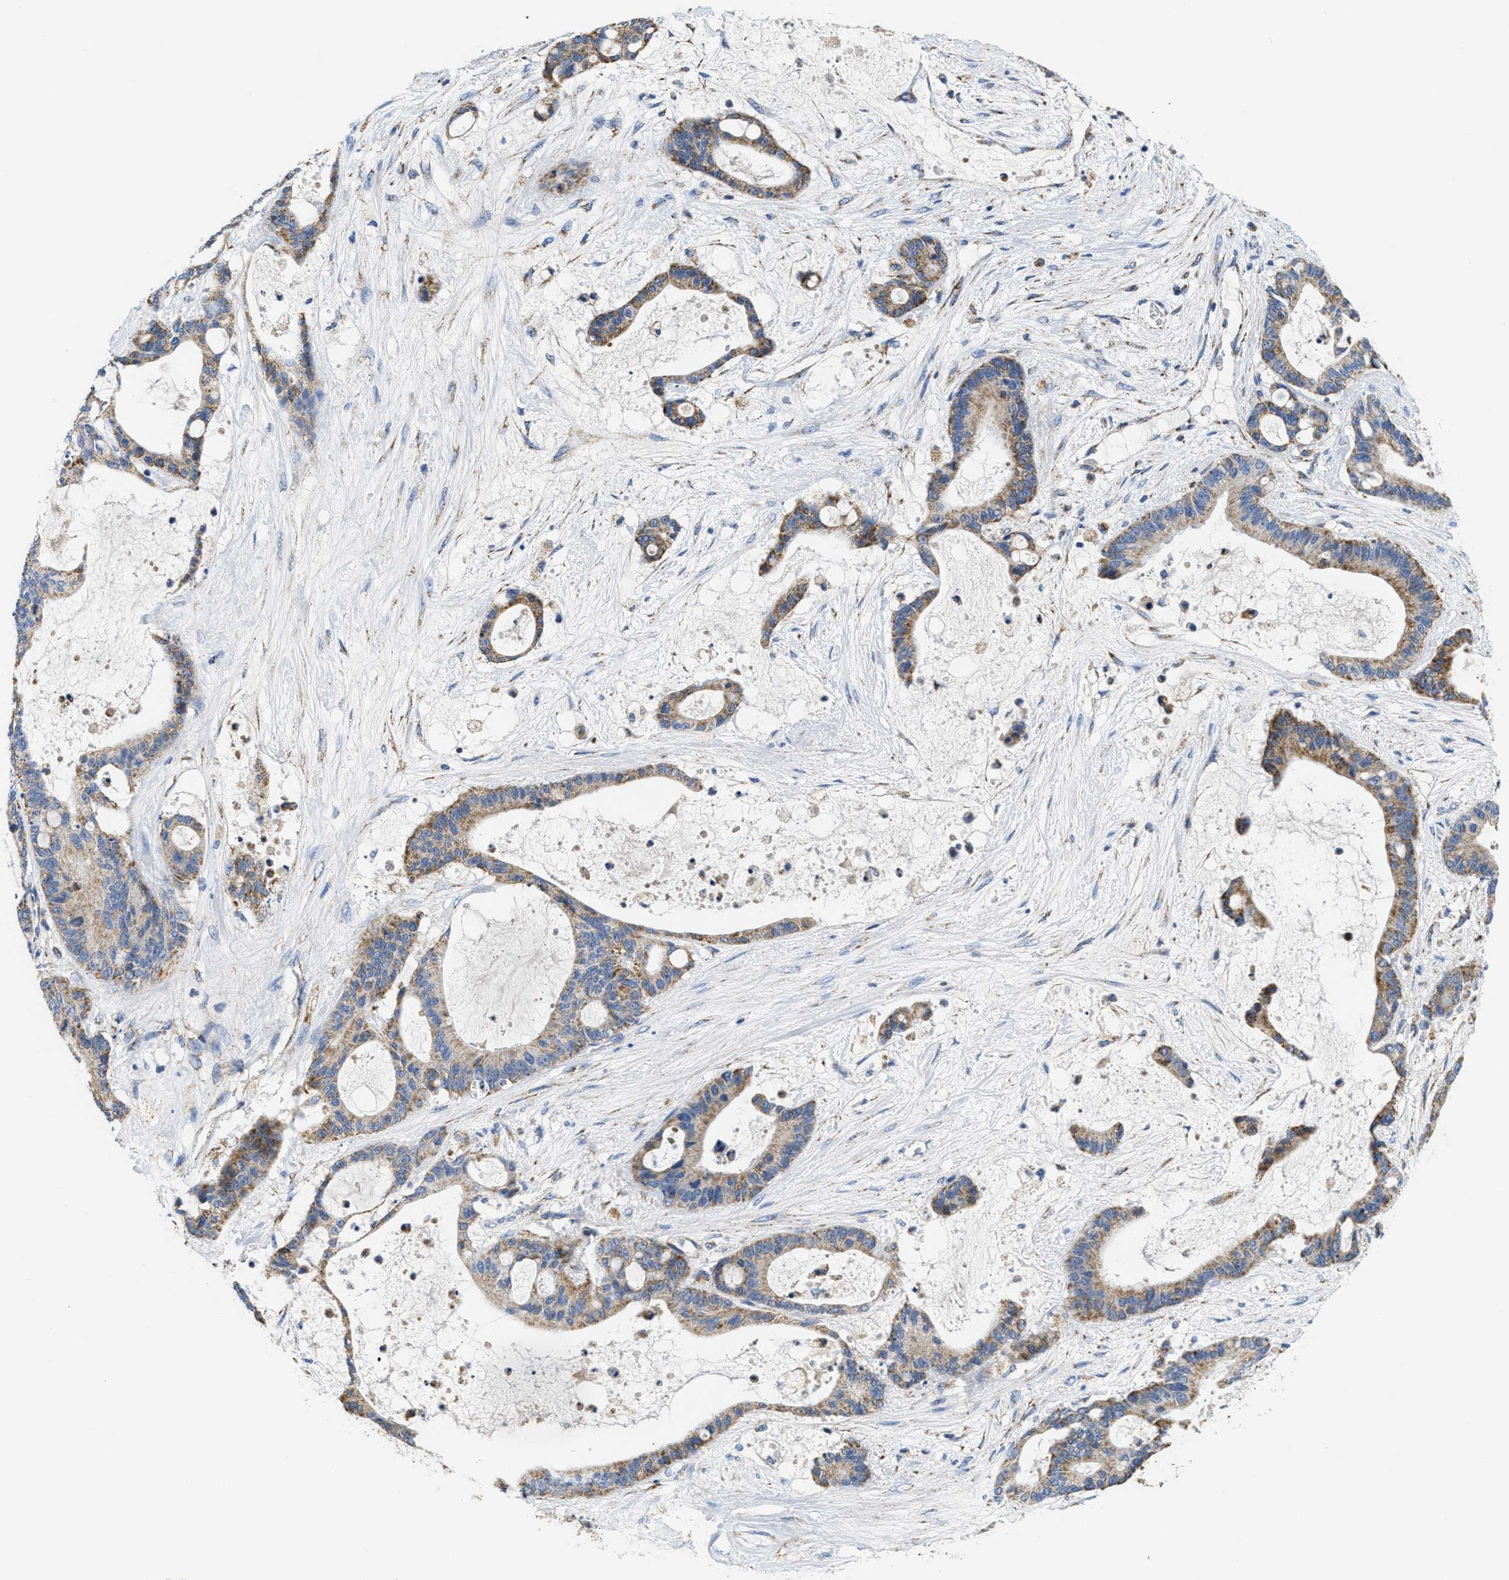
{"staining": {"intensity": "moderate", "quantity": "25%-75%", "location": "cytoplasmic/membranous"}, "tissue": "liver cancer", "cell_type": "Tumor cells", "image_type": "cancer", "snomed": [{"axis": "morphology", "description": "Cholangiocarcinoma"}, {"axis": "topography", "description": "Liver"}], "caption": "IHC of human liver cancer demonstrates medium levels of moderate cytoplasmic/membranous expression in approximately 25%-75% of tumor cells.", "gene": "KCNJ5", "patient": {"sex": "female", "age": 73}}